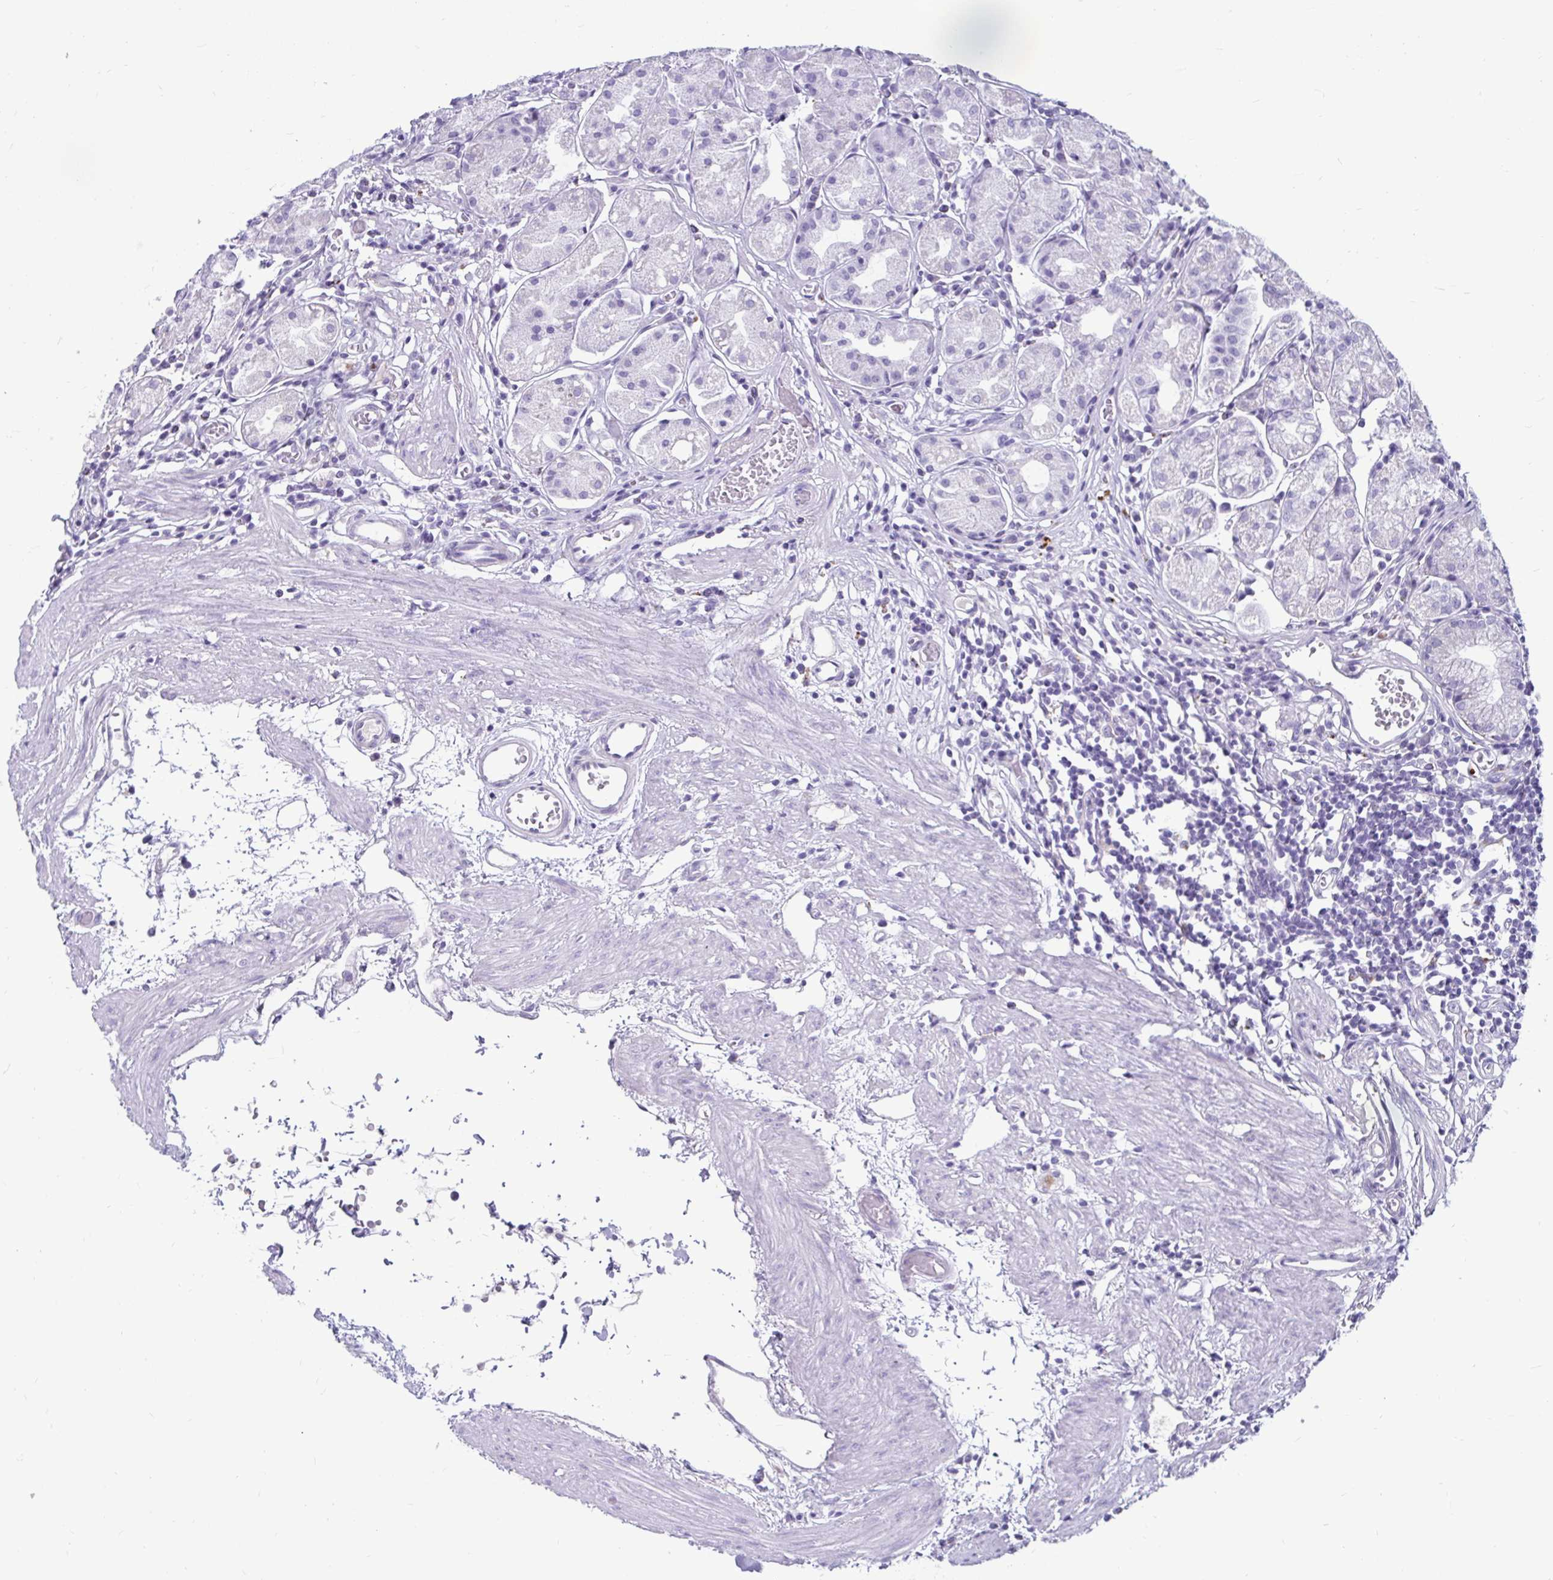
{"staining": {"intensity": "negative", "quantity": "none", "location": "none"}, "tissue": "stomach", "cell_type": "Glandular cells", "image_type": "normal", "snomed": [{"axis": "morphology", "description": "Normal tissue, NOS"}, {"axis": "topography", "description": "Stomach"}], "caption": "This is a image of IHC staining of normal stomach, which shows no expression in glandular cells.", "gene": "CTSZ", "patient": {"sex": "male", "age": 55}}